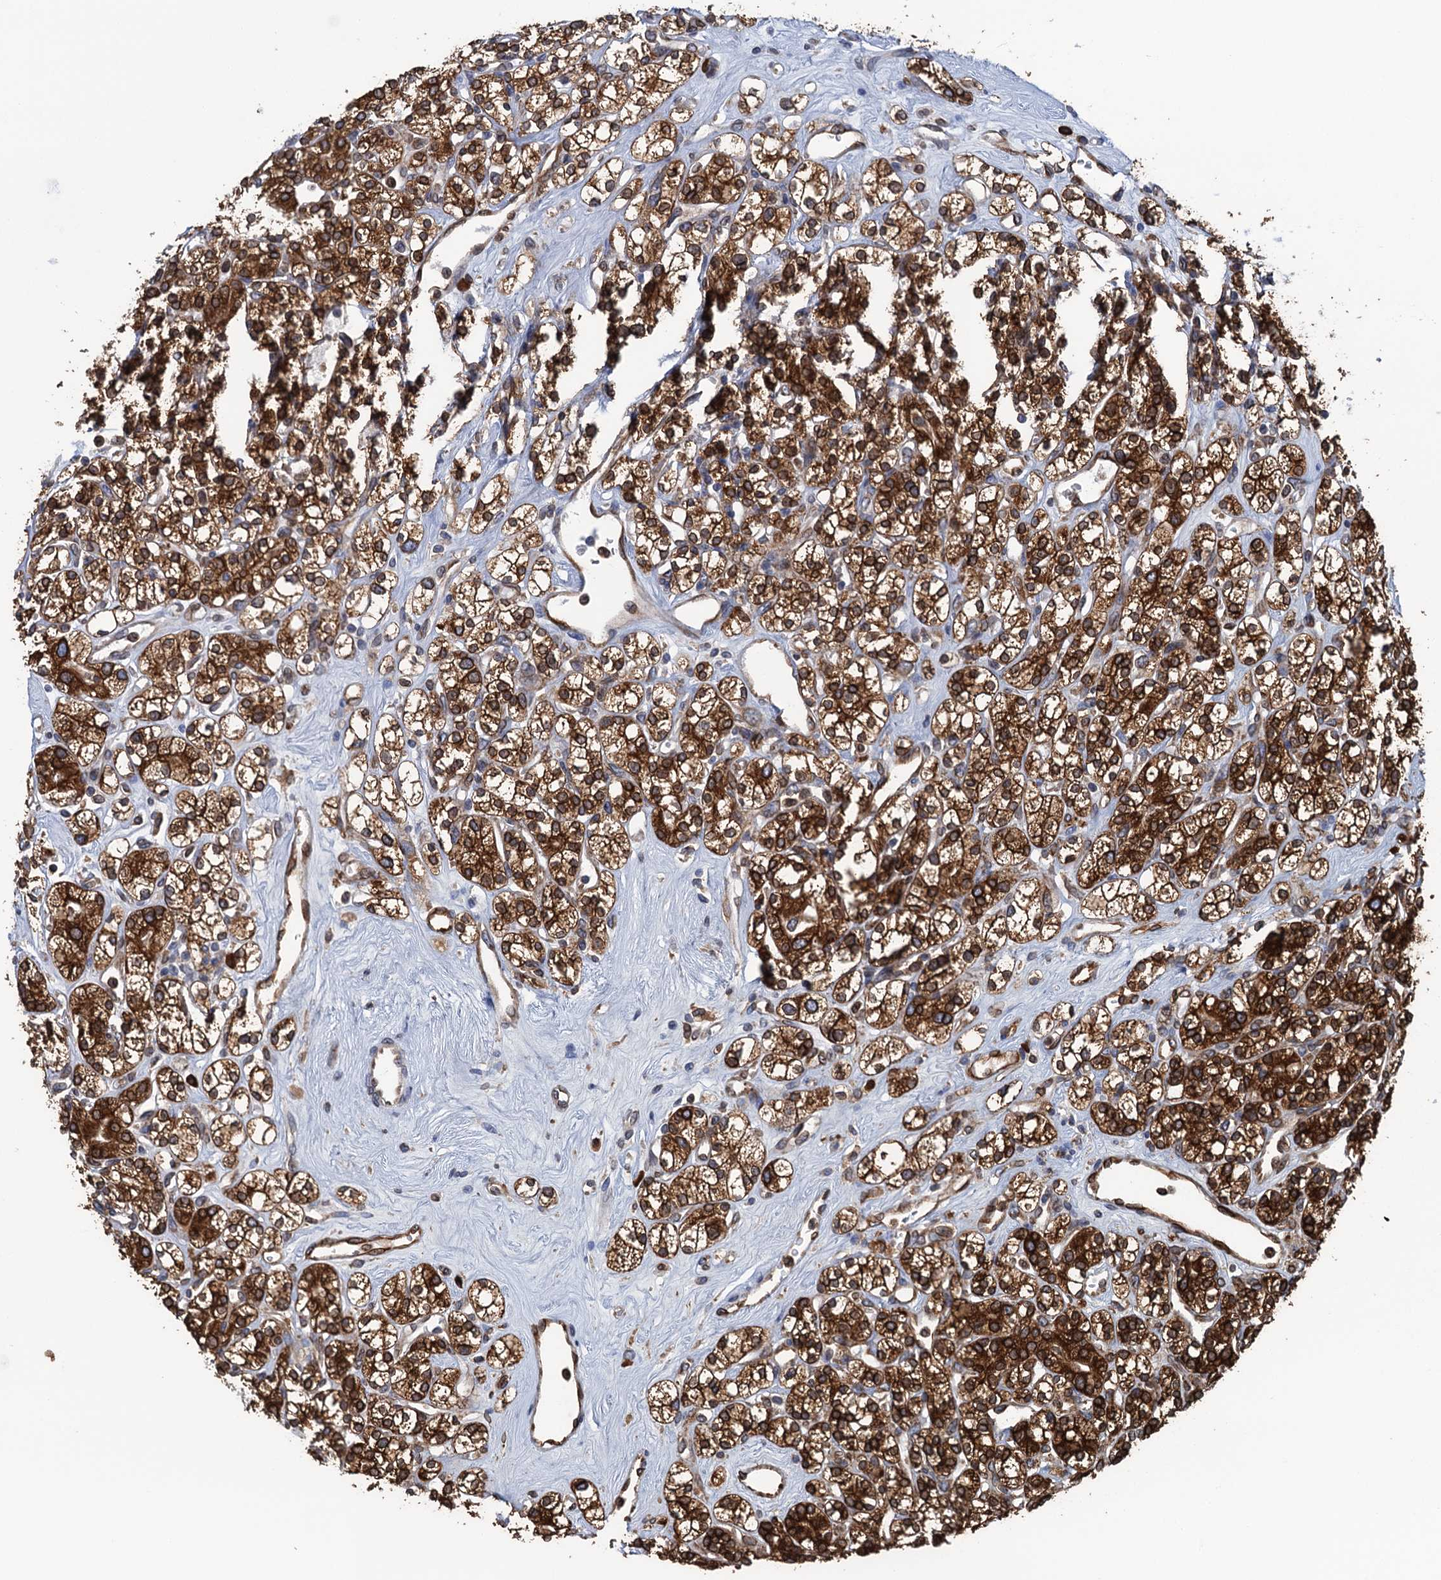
{"staining": {"intensity": "strong", "quantity": ">75%", "location": "cytoplasmic/membranous"}, "tissue": "renal cancer", "cell_type": "Tumor cells", "image_type": "cancer", "snomed": [{"axis": "morphology", "description": "Adenocarcinoma, NOS"}, {"axis": "topography", "description": "Kidney"}], "caption": "Immunohistochemical staining of renal cancer demonstrates high levels of strong cytoplasmic/membranous protein staining in about >75% of tumor cells. The staining was performed using DAB, with brown indicating positive protein expression. Nuclei are stained blue with hematoxylin.", "gene": "TMEM205", "patient": {"sex": "male", "age": 77}}